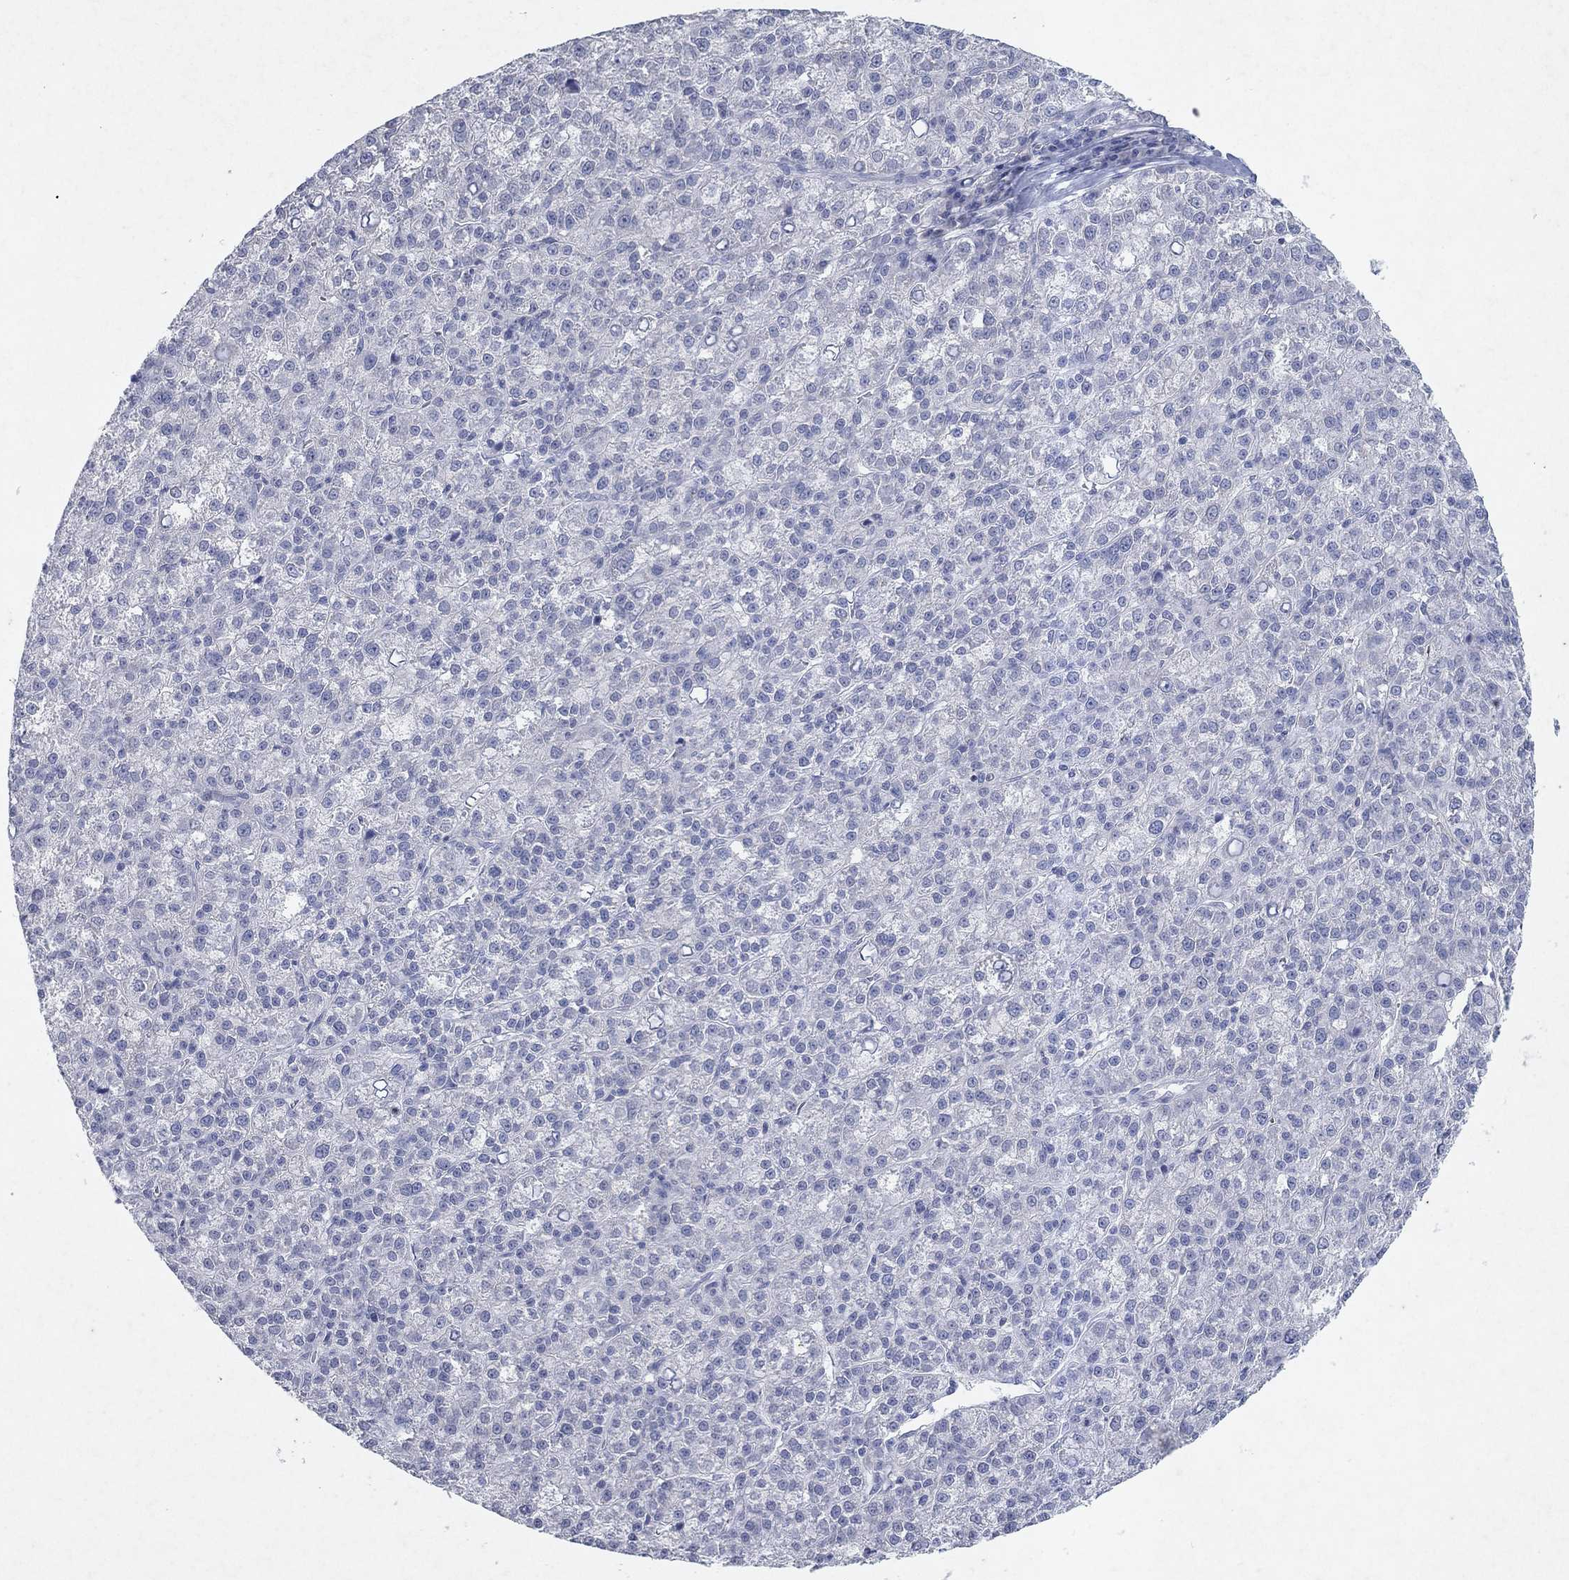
{"staining": {"intensity": "negative", "quantity": "none", "location": "none"}, "tissue": "liver cancer", "cell_type": "Tumor cells", "image_type": "cancer", "snomed": [{"axis": "morphology", "description": "Carcinoma, Hepatocellular, NOS"}, {"axis": "topography", "description": "Liver"}], "caption": "High power microscopy photomicrograph of an immunohistochemistry (IHC) micrograph of liver cancer, revealing no significant staining in tumor cells.", "gene": "KRT40", "patient": {"sex": "female", "age": 60}}